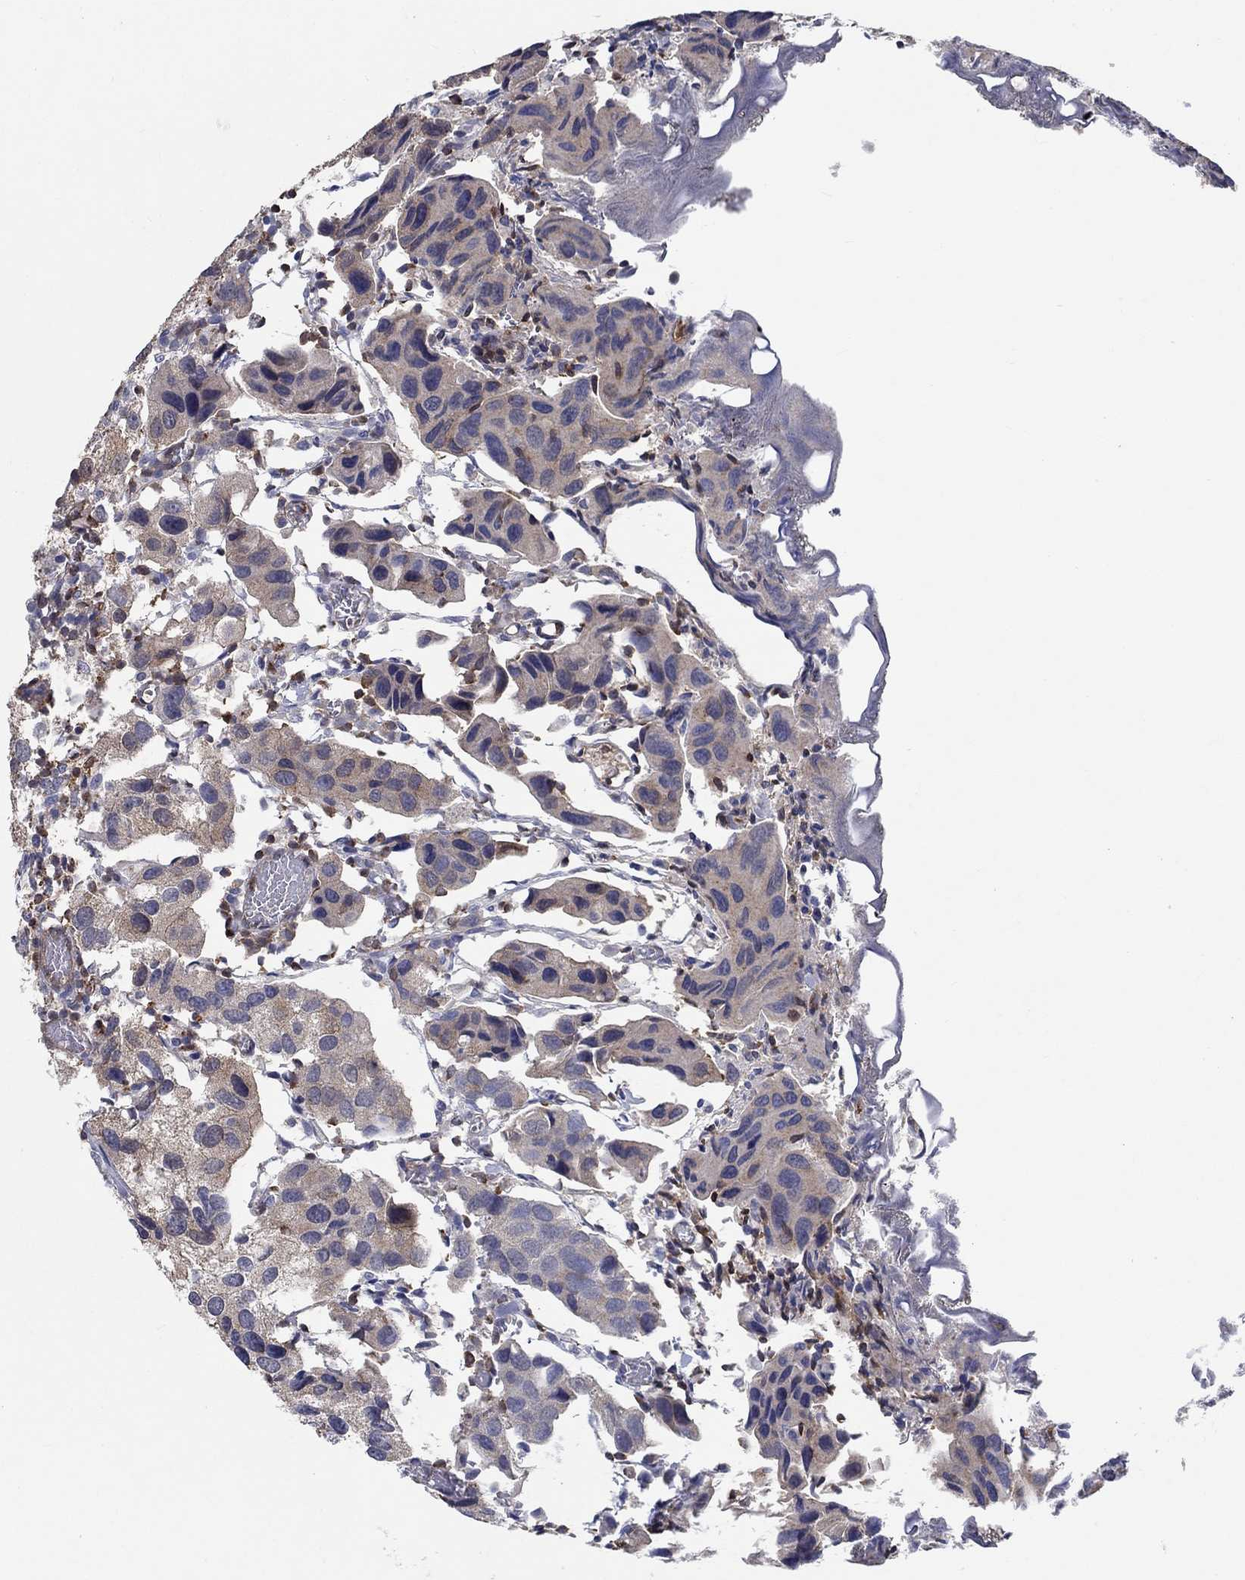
{"staining": {"intensity": "weak", "quantity": "<25%", "location": "cytoplasmic/membranous"}, "tissue": "urothelial cancer", "cell_type": "Tumor cells", "image_type": "cancer", "snomed": [{"axis": "morphology", "description": "Urothelial carcinoma, High grade"}, {"axis": "topography", "description": "Urinary bladder"}], "caption": "An IHC image of urothelial cancer is shown. There is no staining in tumor cells of urothelial cancer. (DAB immunohistochemistry (IHC), high magnification).", "gene": "AGFG2", "patient": {"sex": "male", "age": 79}}